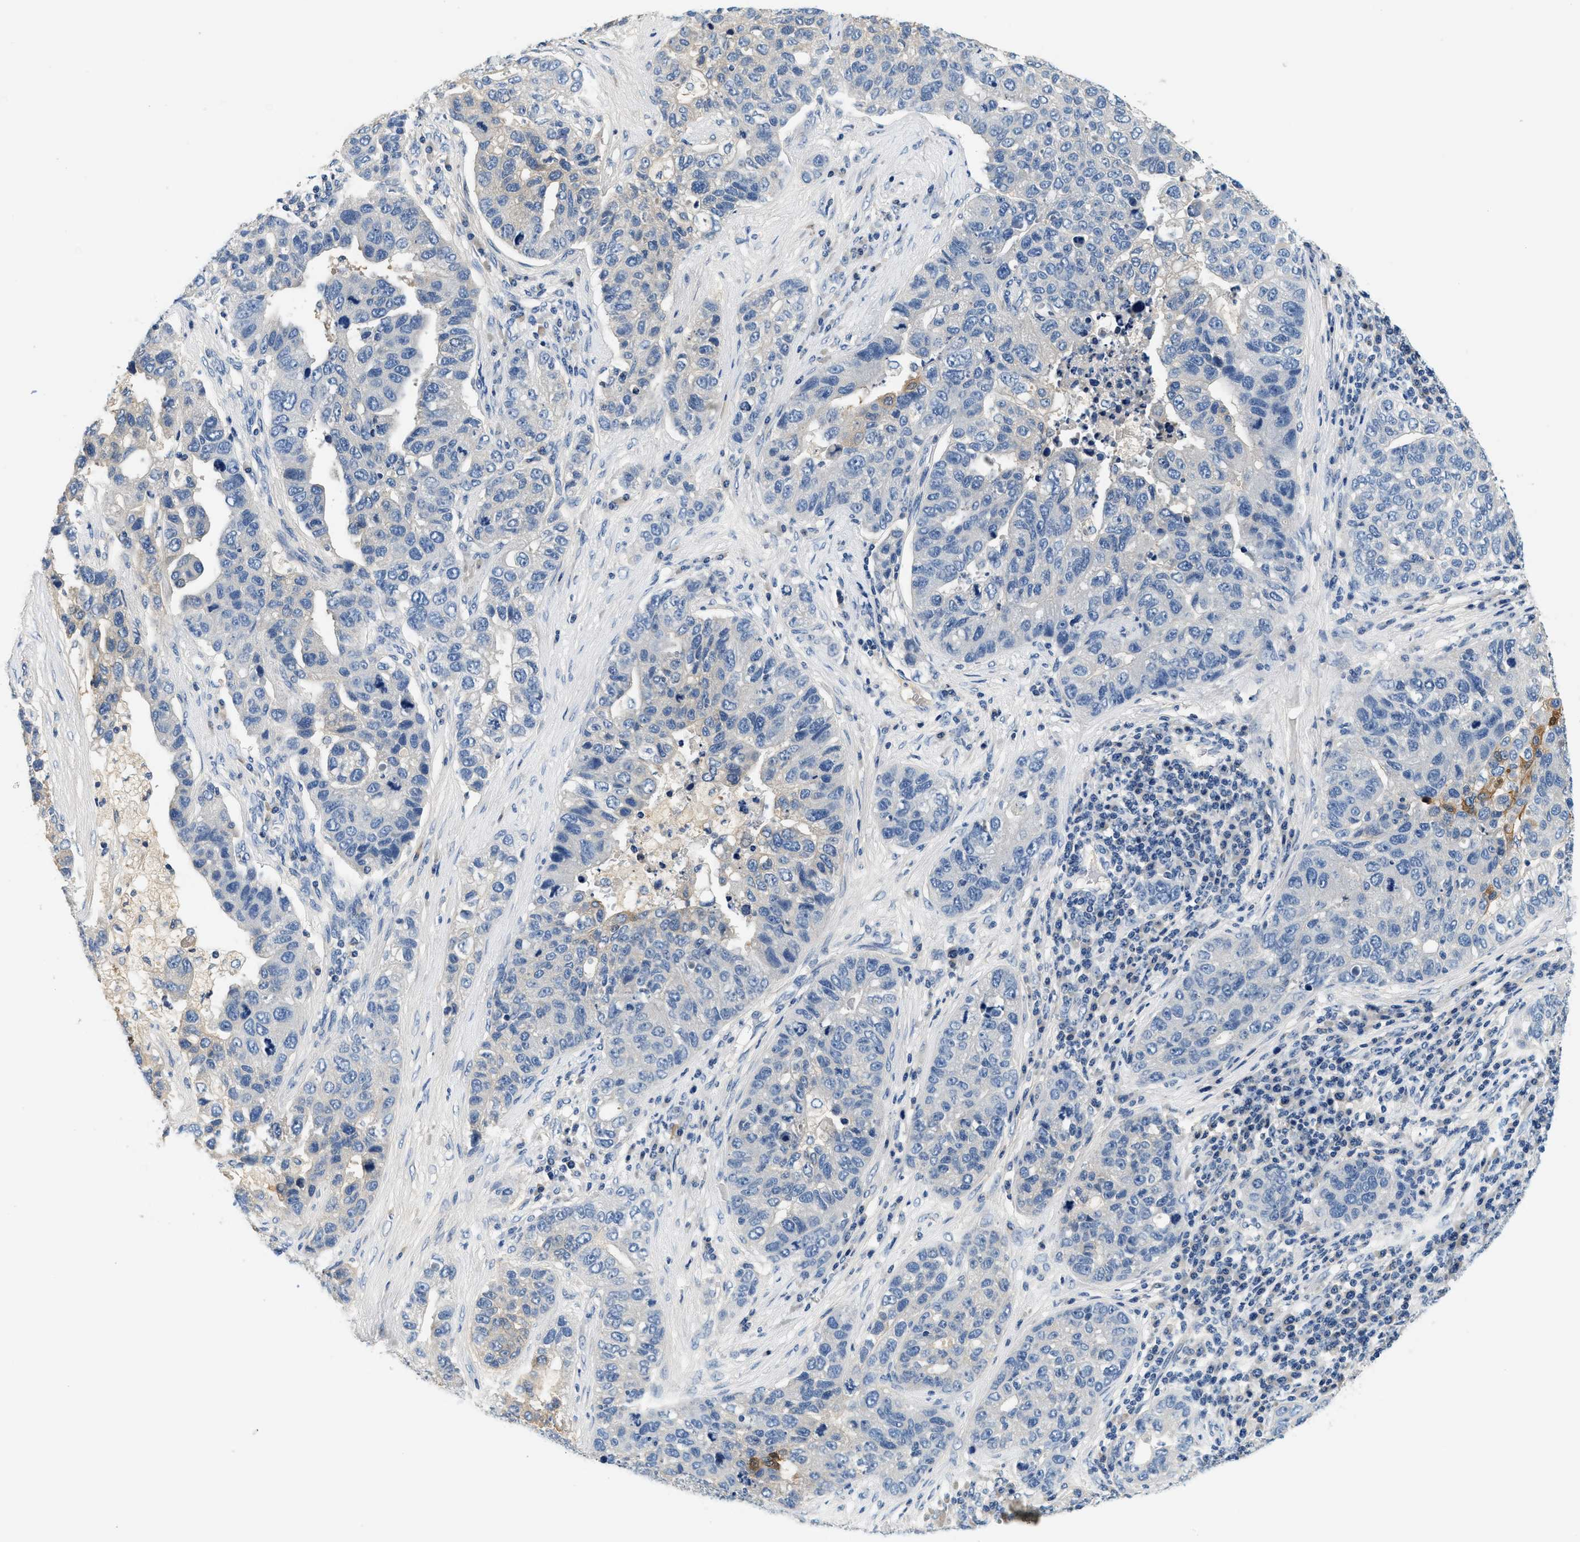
{"staining": {"intensity": "weak", "quantity": "<25%", "location": "cytoplasmic/membranous"}, "tissue": "pancreatic cancer", "cell_type": "Tumor cells", "image_type": "cancer", "snomed": [{"axis": "morphology", "description": "Adenocarcinoma, NOS"}, {"axis": "topography", "description": "Pancreas"}], "caption": "Tumor cells are negative for brown protein staining in pancreatic cancer (adenocarcinoma).", "gene": "SLC35E1", "patient": {"sex": "female", "age": 61}}